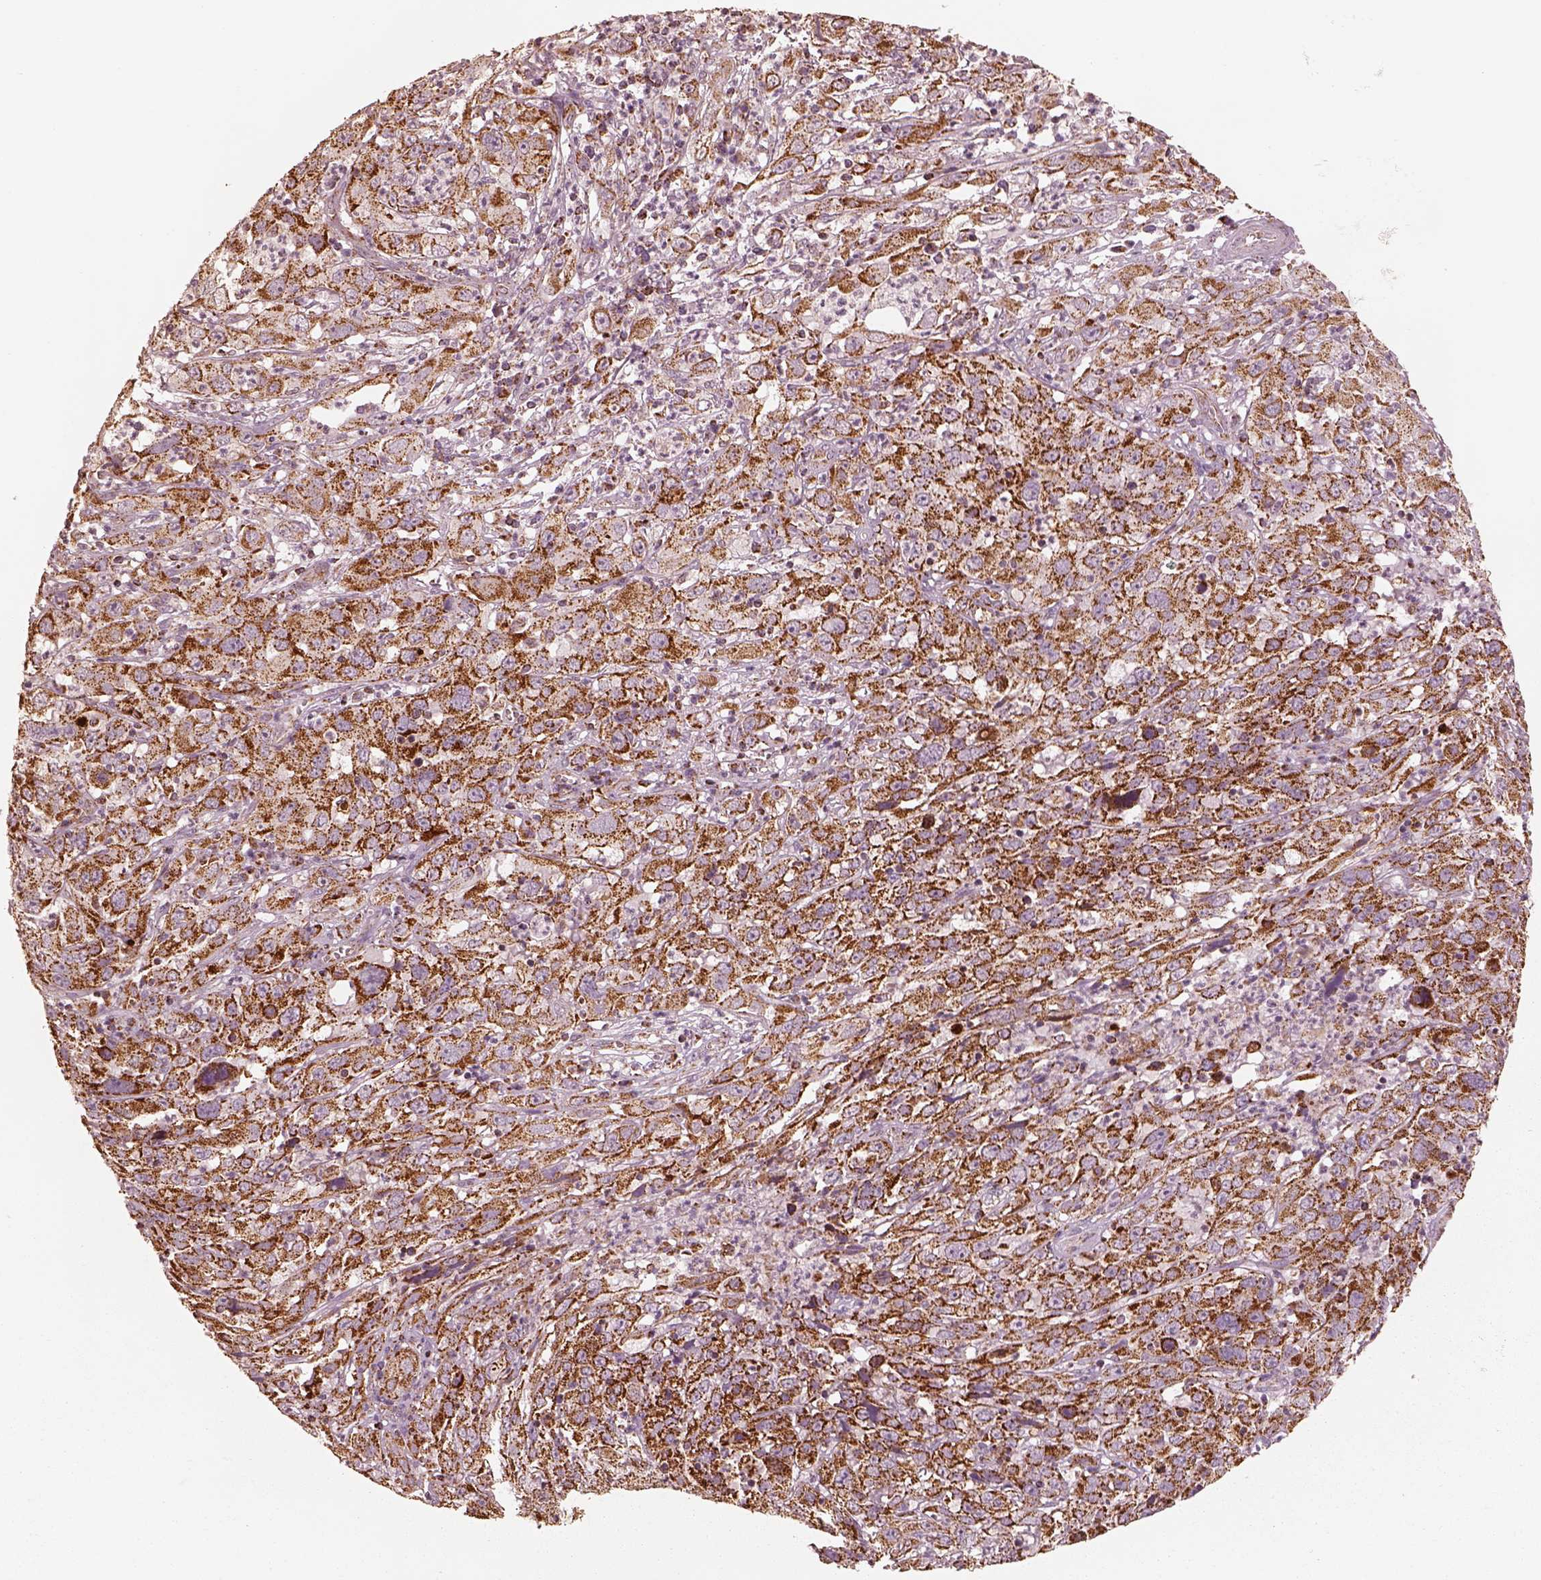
{"staining": {"intensity": "strong", "quantity": ">75%", "location": "cytoplasmic/membranous"}, "tissue": "cervical cancer", "cell_type": "Tumor cells", "image_type": "cancer", "snomed": [{"axis": "morphology", "description": "Squamous cell carcinoma, NOS"}, {"axis": "topography", "description": "Cervix"}], "caption": "The histopathology image reveals a brown stain indicating the presence of a protein in the cytoplasmic/membranous of tumor cells in cervical cancer (squamous cell carcinoma). The staining was performed using DAB to visualize the protein expression in brown, while the nuclei were stained in blue with hematoxylin (Magnification: 20x).", "gene": "ENTPD6", "patient": {"sex": "female", "age": 32}}